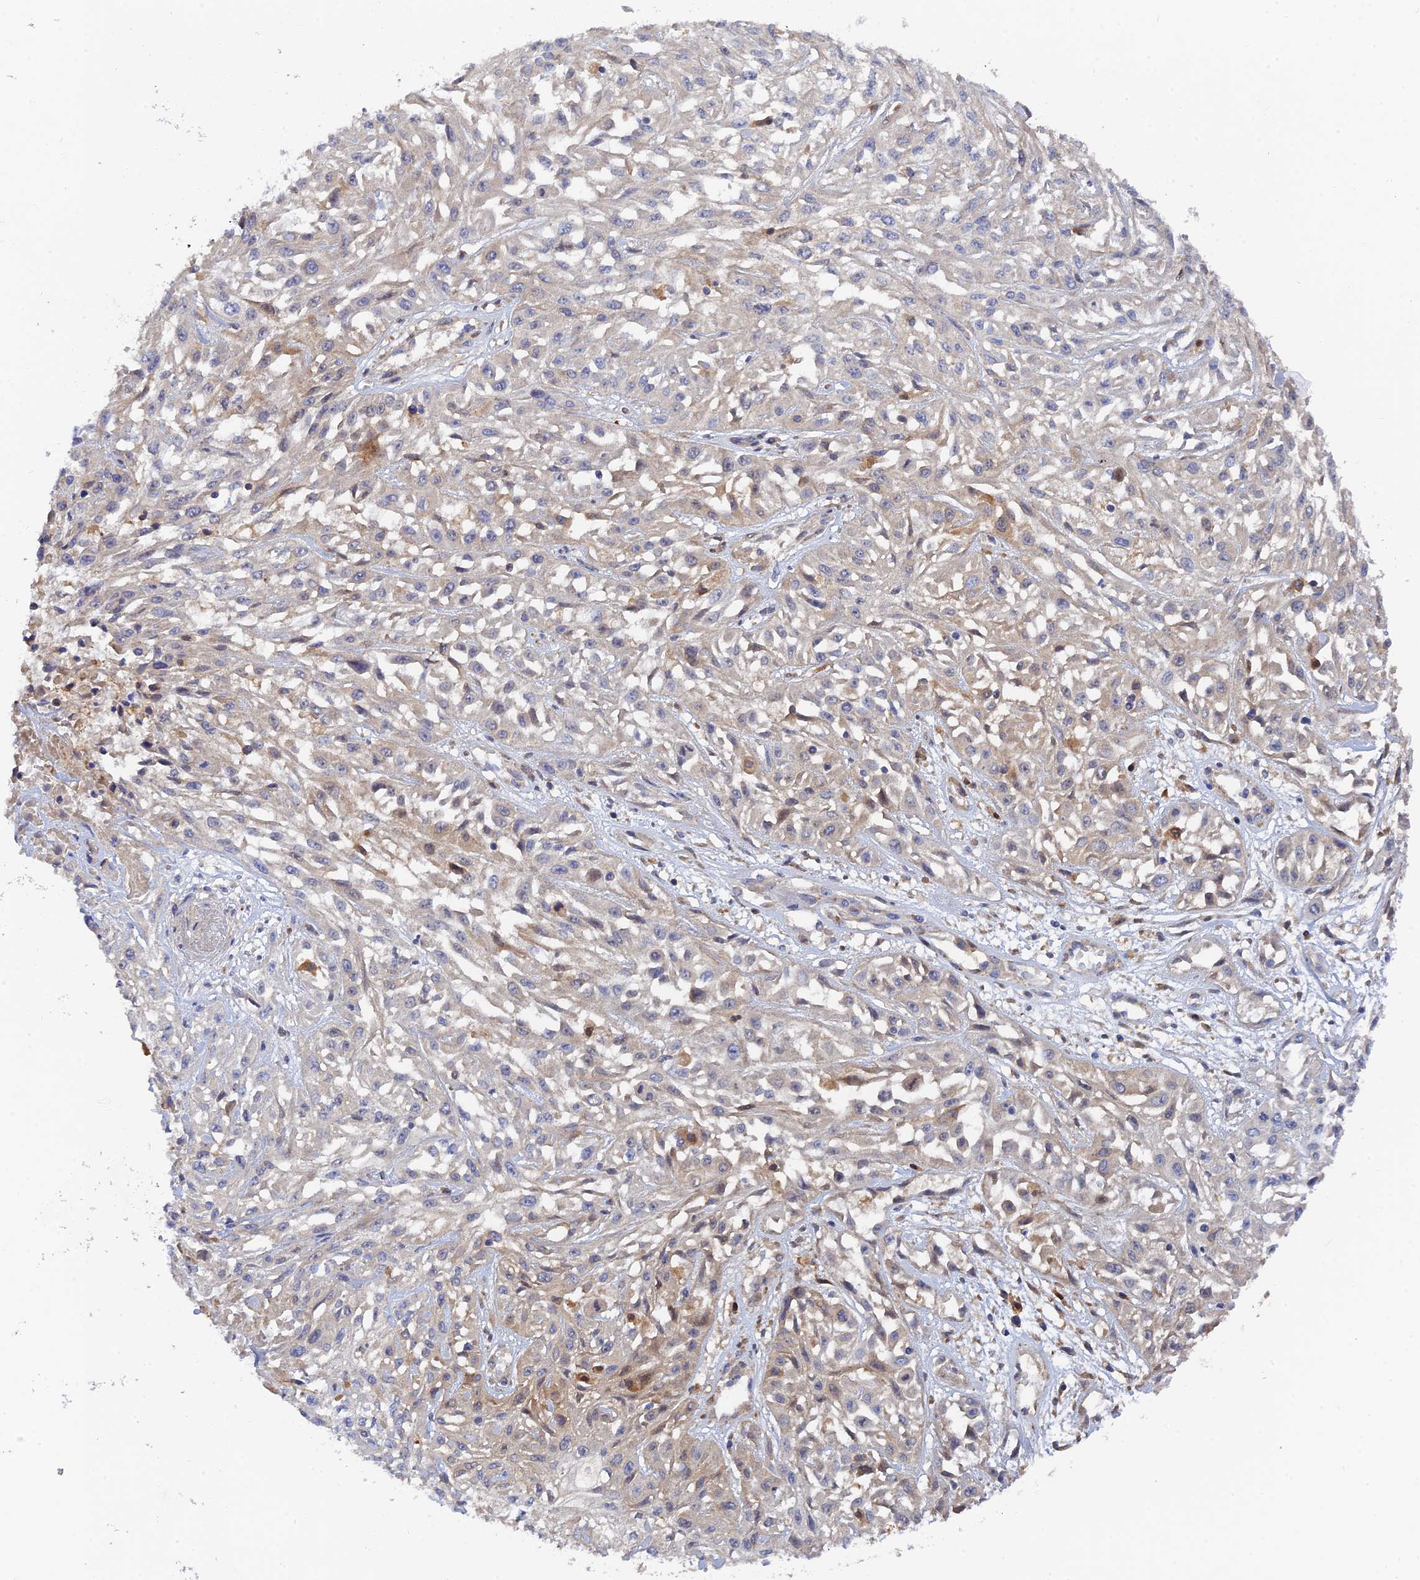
{"staining": {"intensity": "negative", "quantity": "none", "location": "none"}, "tissue": "skin cancer", "cell_type": "Tumor cells", "image_type": "cancer", "snomed": [{"axis": "morphology", "description": "Squamous cell carcinoma, NOS"}, {"axis": "morphology", "description": "Squamous cell carcinoma, metastatic, NOS"}, {"axis": "topography", "description": "Skin"}, {"axis": "topography", "description": "Lymph node"}], "caption": "Immunohistochemistry of skin cancer (metastatic squamous cell carcinoma) reveals no staining in tumor cells.", "gene": "SPATA5L1", "patient": {"sex": "male", "age": 75}}